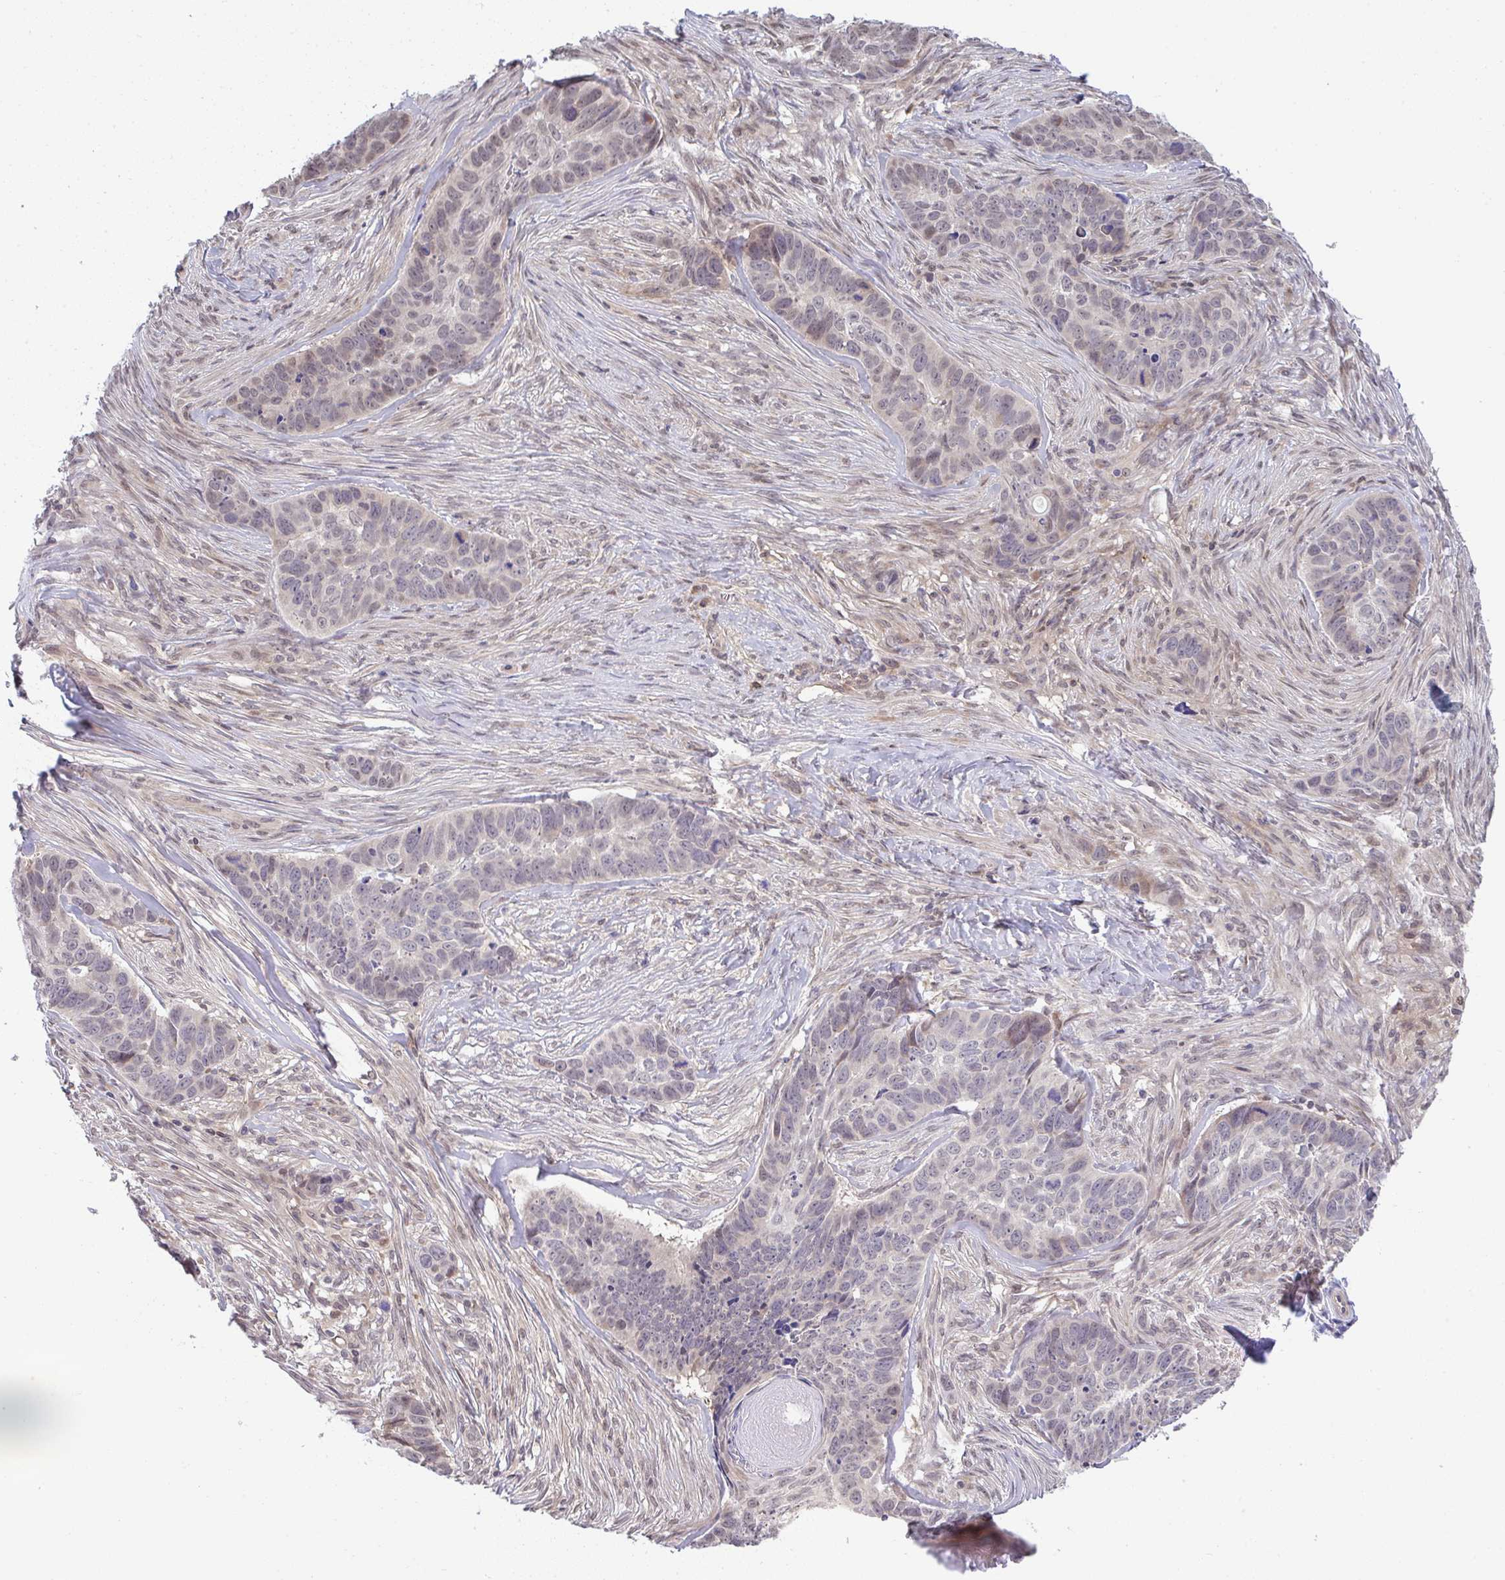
{"staining": {"intensity": "weak", "quantity": "<25%", "location": "nuclear"}, "tissue": "skin cancer", "cell_type": "Tumor cells", "image_type": "cancer", "snomed": [{"axis": "morphology", "description": "Basal cell carcinoma"}, {"axis": "topography", "description": "Skin"}], "caption": "Histopathology image shows no significant protein expression in tumor cells of skin basal cell carcinoma.", "gene": "C9orf64", "patient": {"sex": "female", "age": 82}}